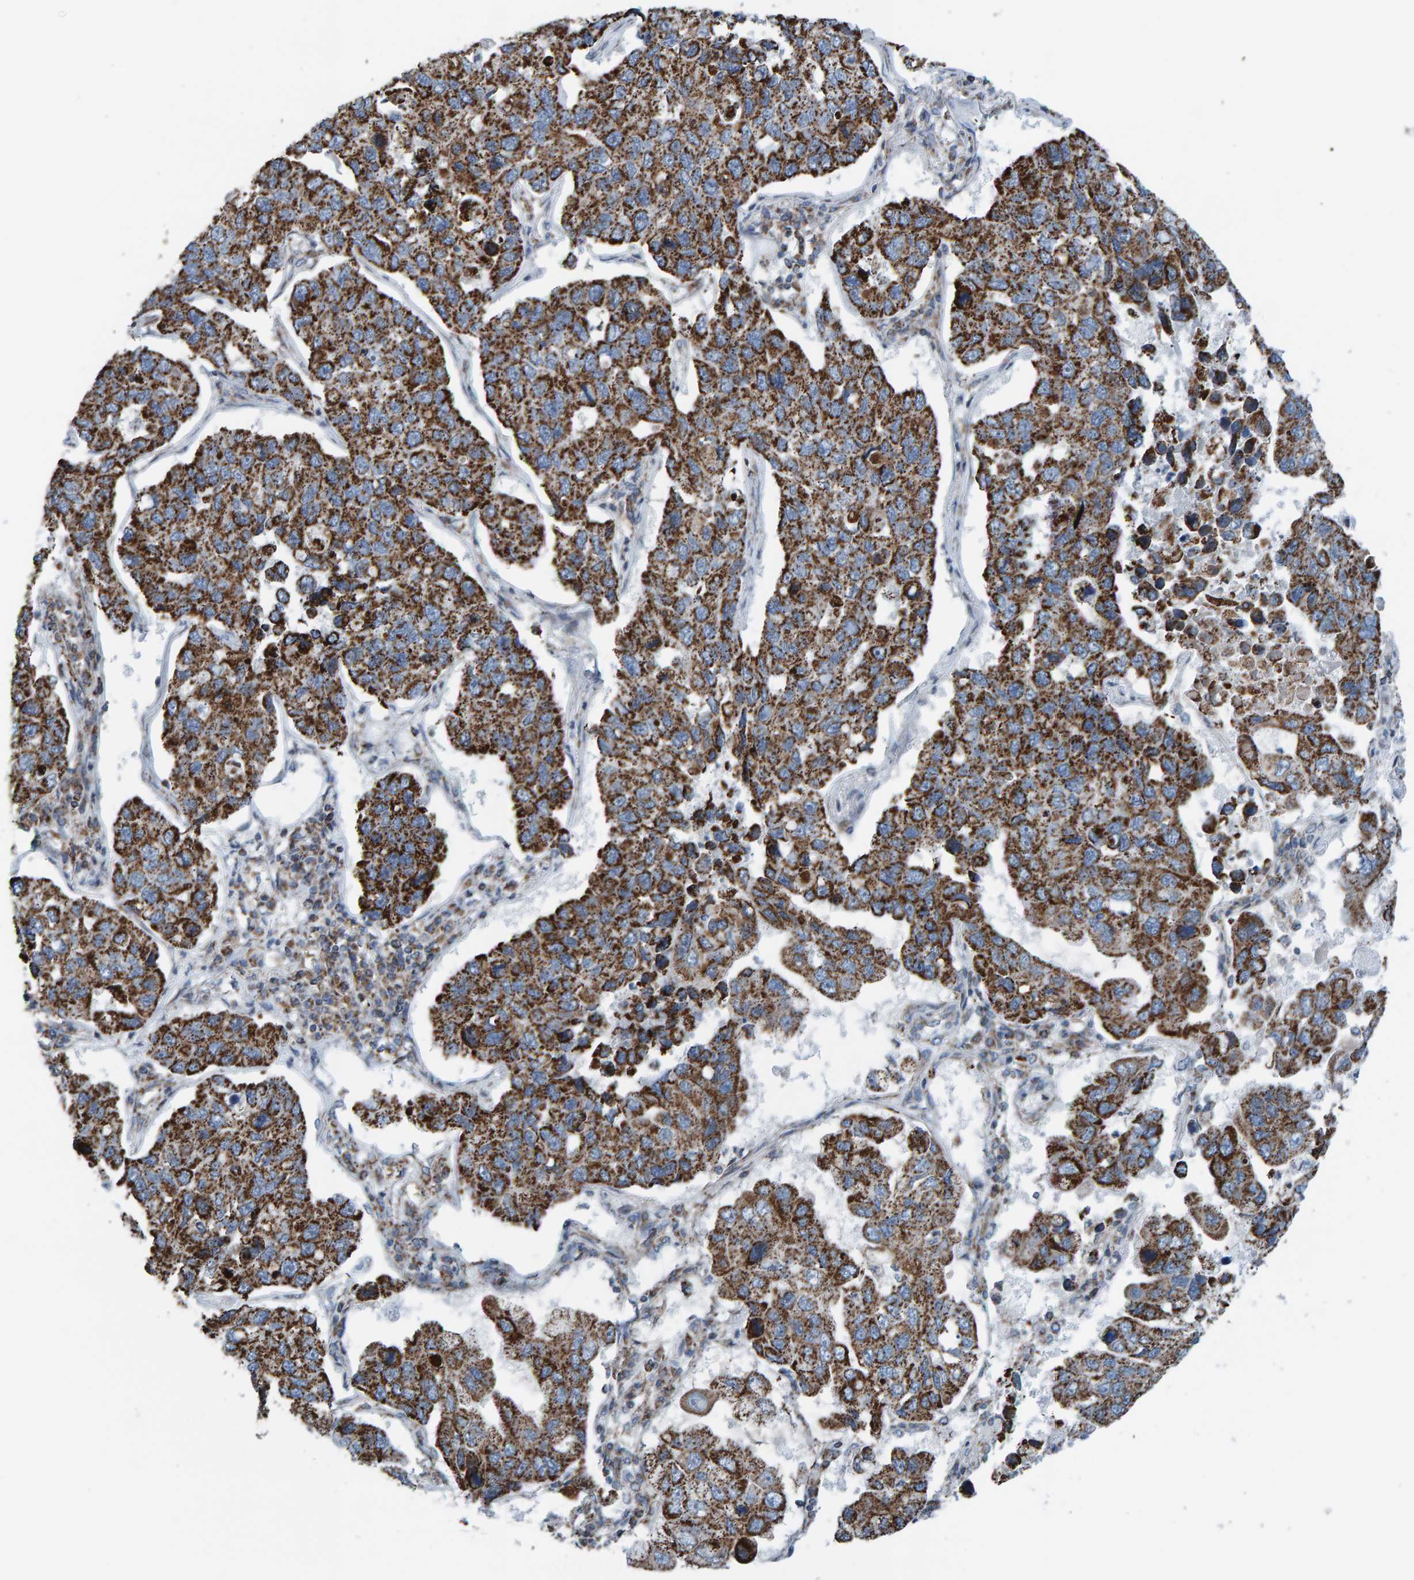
{"staining": {"intensity": "strong", "quantity": ">75%", "location": "cytoplasmic/membranous"}, "tissue": "lung cancer", "cell_type": "Tumor cells", "image_type": "cancer", "snomed": [{"axis": "morphology", "description": "Adenocarcinoma, NOS"}, {"axis": "topography", "description": "Lung"}], "caption": "Immunohistochemistry (IHC) photomicrograph of neoplastic tissue: human lung cancer stained using IHC shows high levels of strong protein expression localized specifically in the cytoplasmic/membranous of tumor cells, appearing as a cytoplasmic/membranous brown color.", "gene": "ZNF48", "patient": {"sex": "male", "age": 64}}